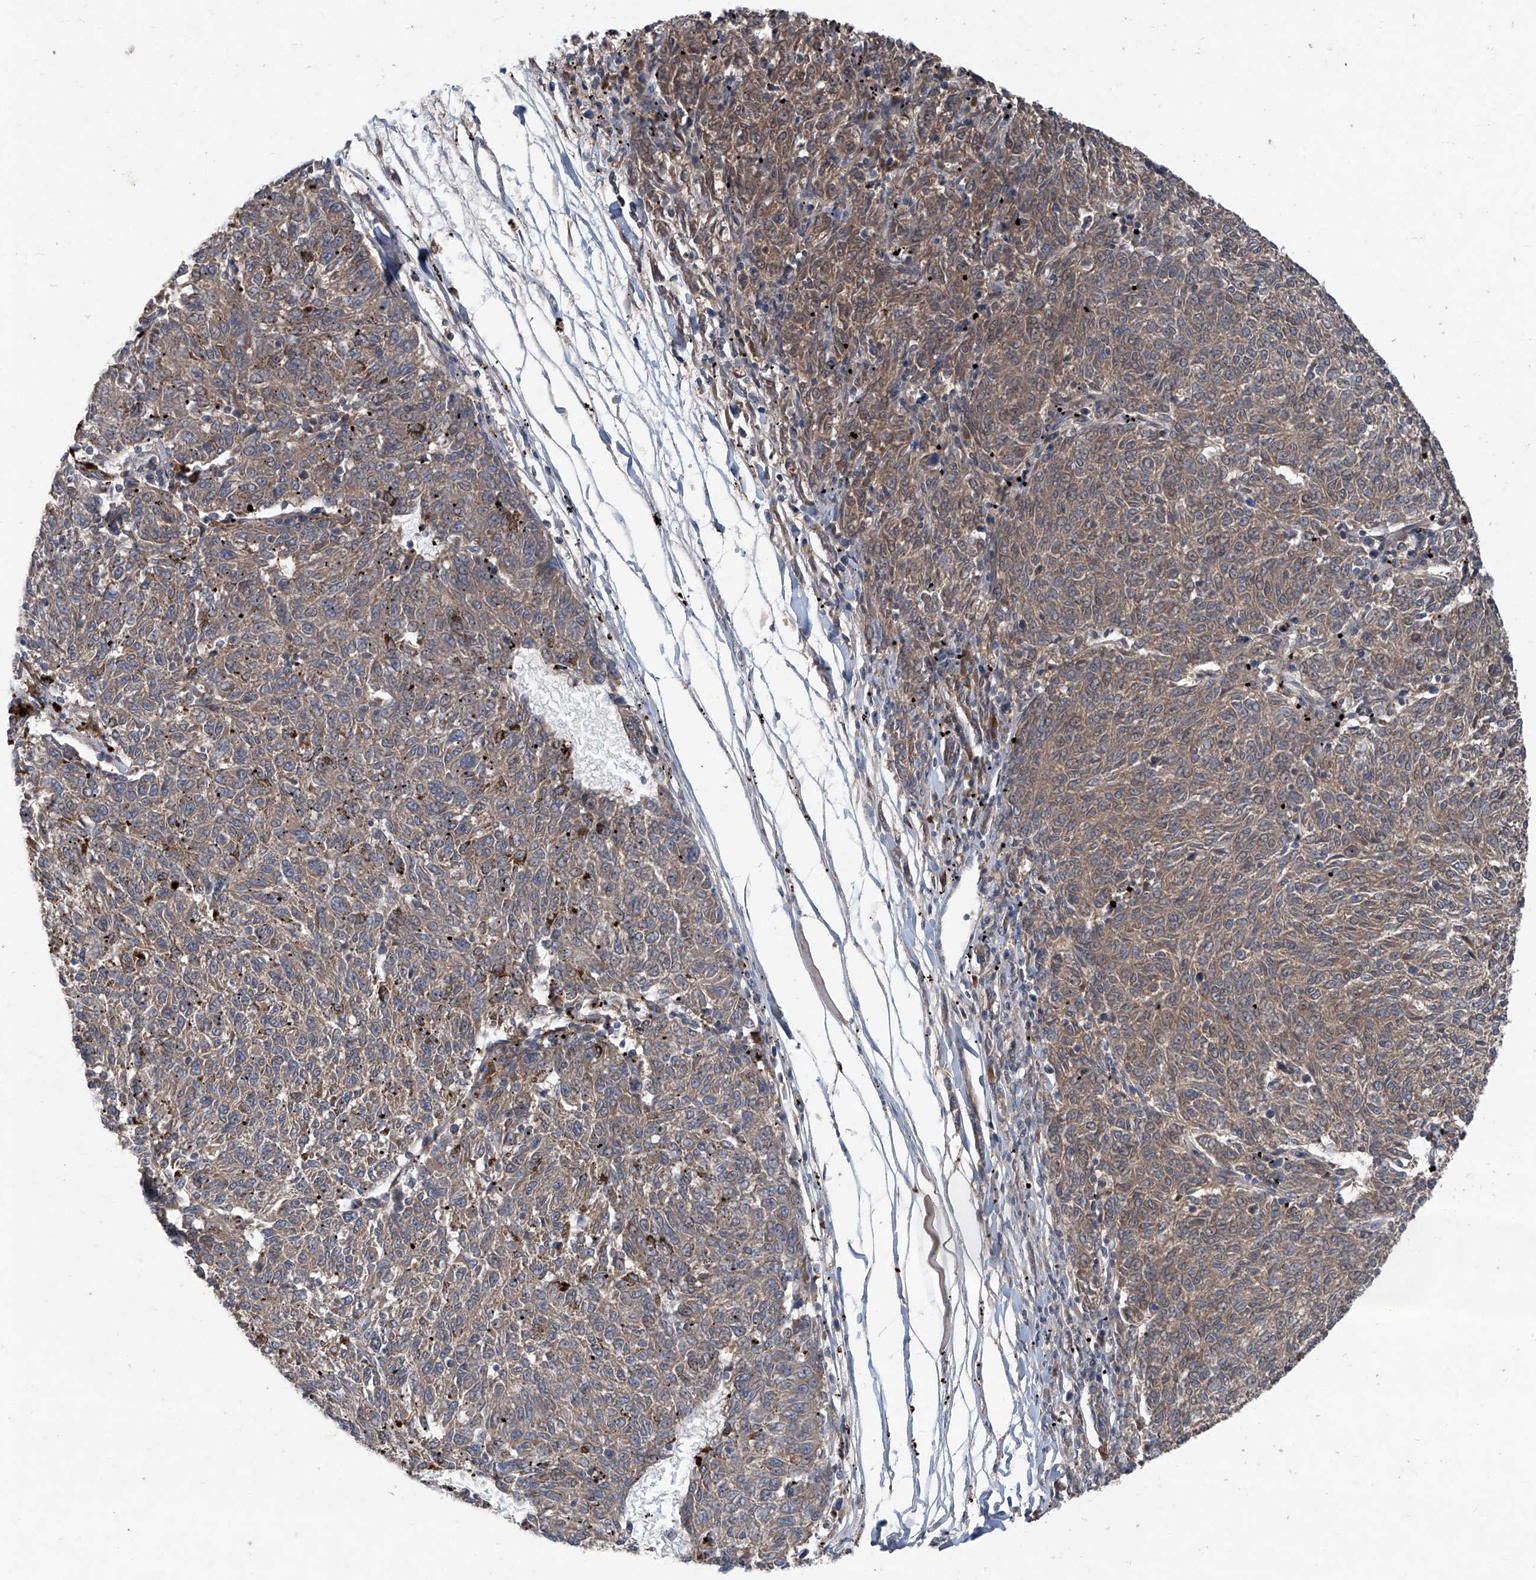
{"staining": {"intensity": "weak", "quantity": ">75%", "location": "cytoplasmic/membranous"}, "tissue": "melanoma", "cell_type": "Tumor cells", "image_type": "cancer", "snomed": [{"axis": "morphology", "description": "Malignant melanoma, NOS"}, {"axis": "topography", "description": "Skin"}], "caption": "Brown immunohistochemical staining in human malignant melanoma shows weak cytoplasmic/membranous expression in about >75% of tumor cells. Nuclei are stained in blue.", "gene": "FOXRED2", "patient": {"sex": "female", "age": 72}}